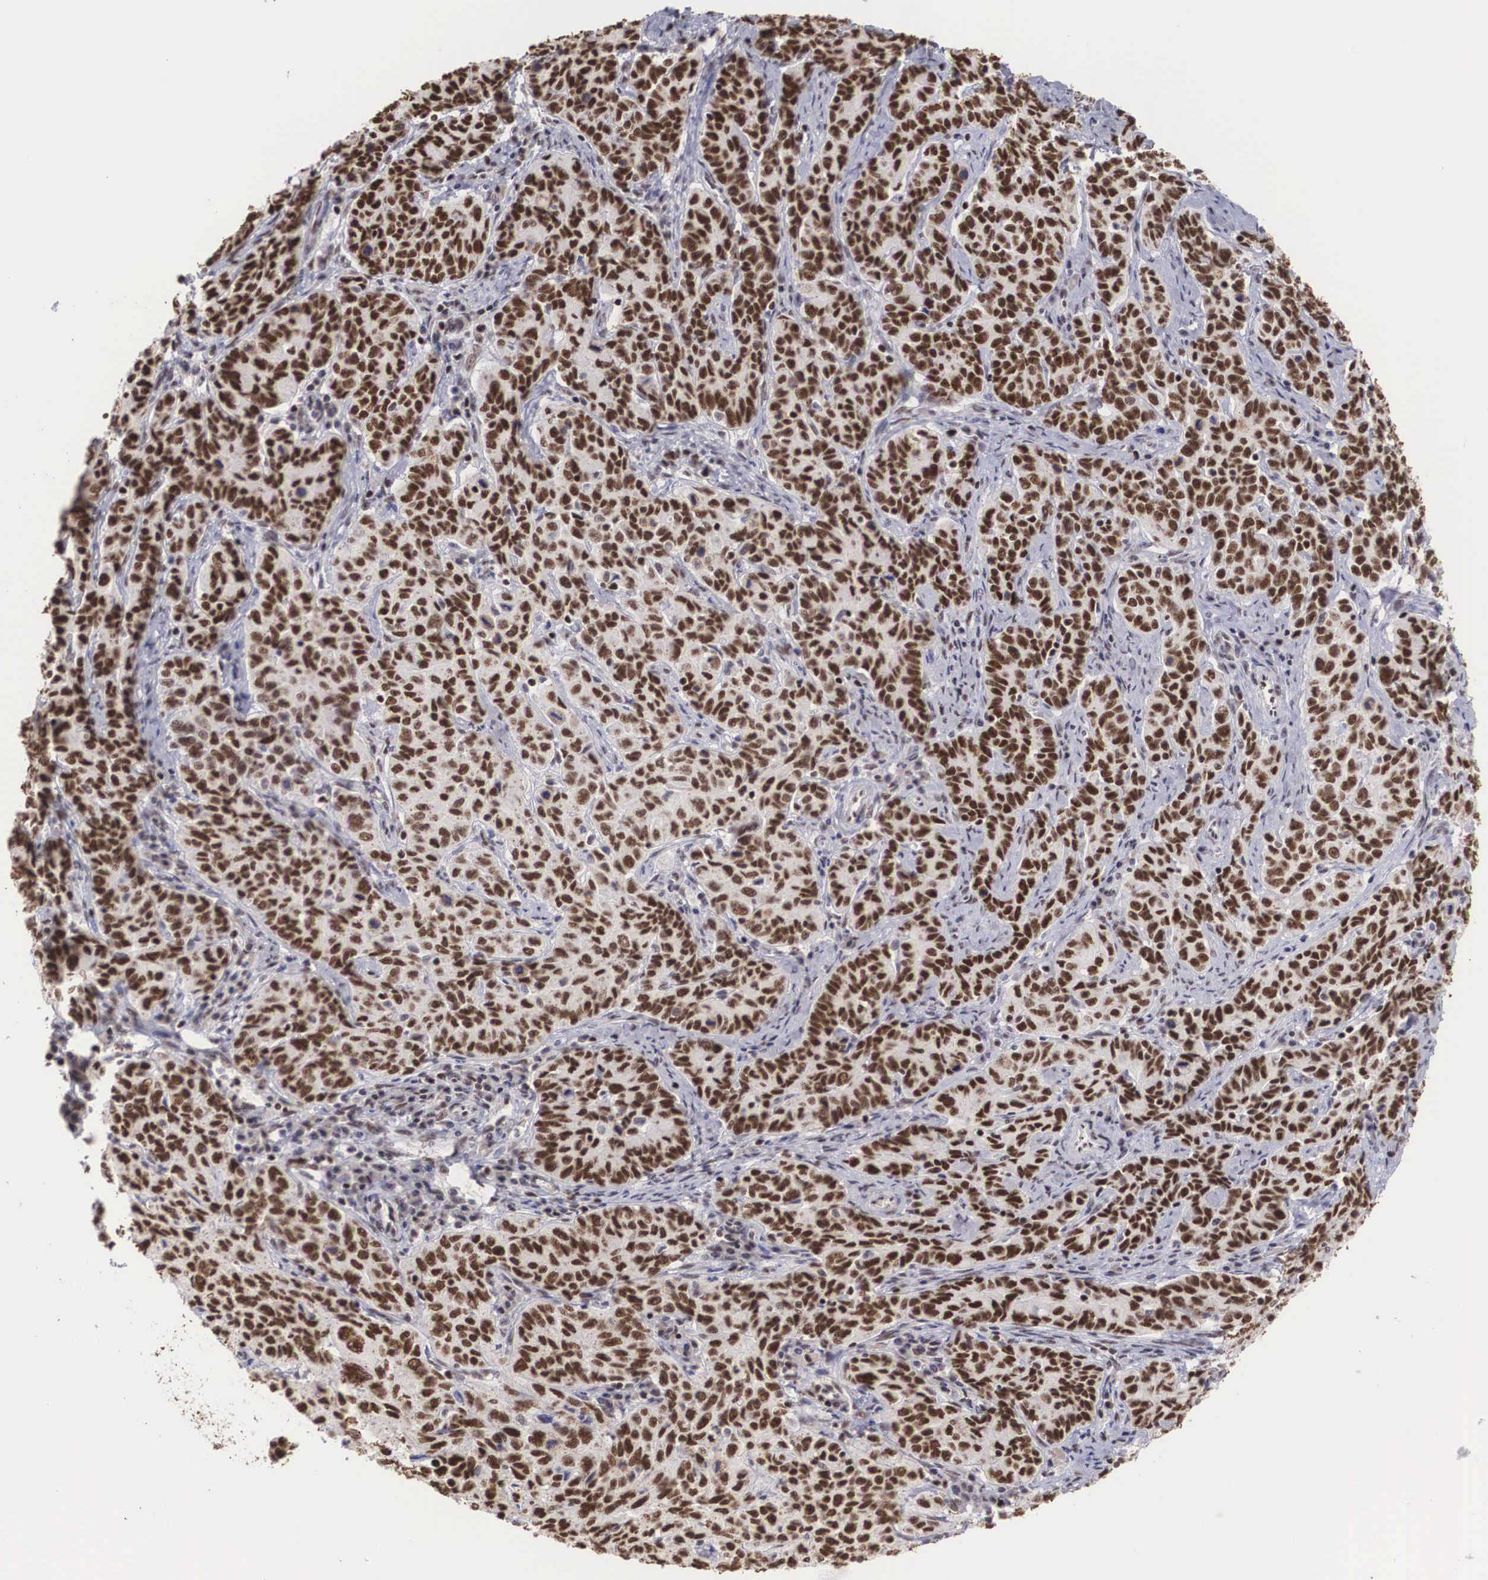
{"staining": {"intensity": "strong", "quantity": ">75%", "location": "nuclear"}, "tissue": "cervical cancer", "cell_type": "Tumor cells", "image_type": "cancer", "snomed": [{"axis": "morphology", "description": "Squamous cell carcinoma, NOS"}, {"axis": "topography", "description": "Cervix"}], "caption": "Protein staining shows strong nuclear staining in approximately >75% of tumor cells in cervical cancer. The protein of interest is shown in brown color, while the nuclei are stained blue.", "gene": "HTATSF1", "patient": {"sex": "female", "age": 38}}